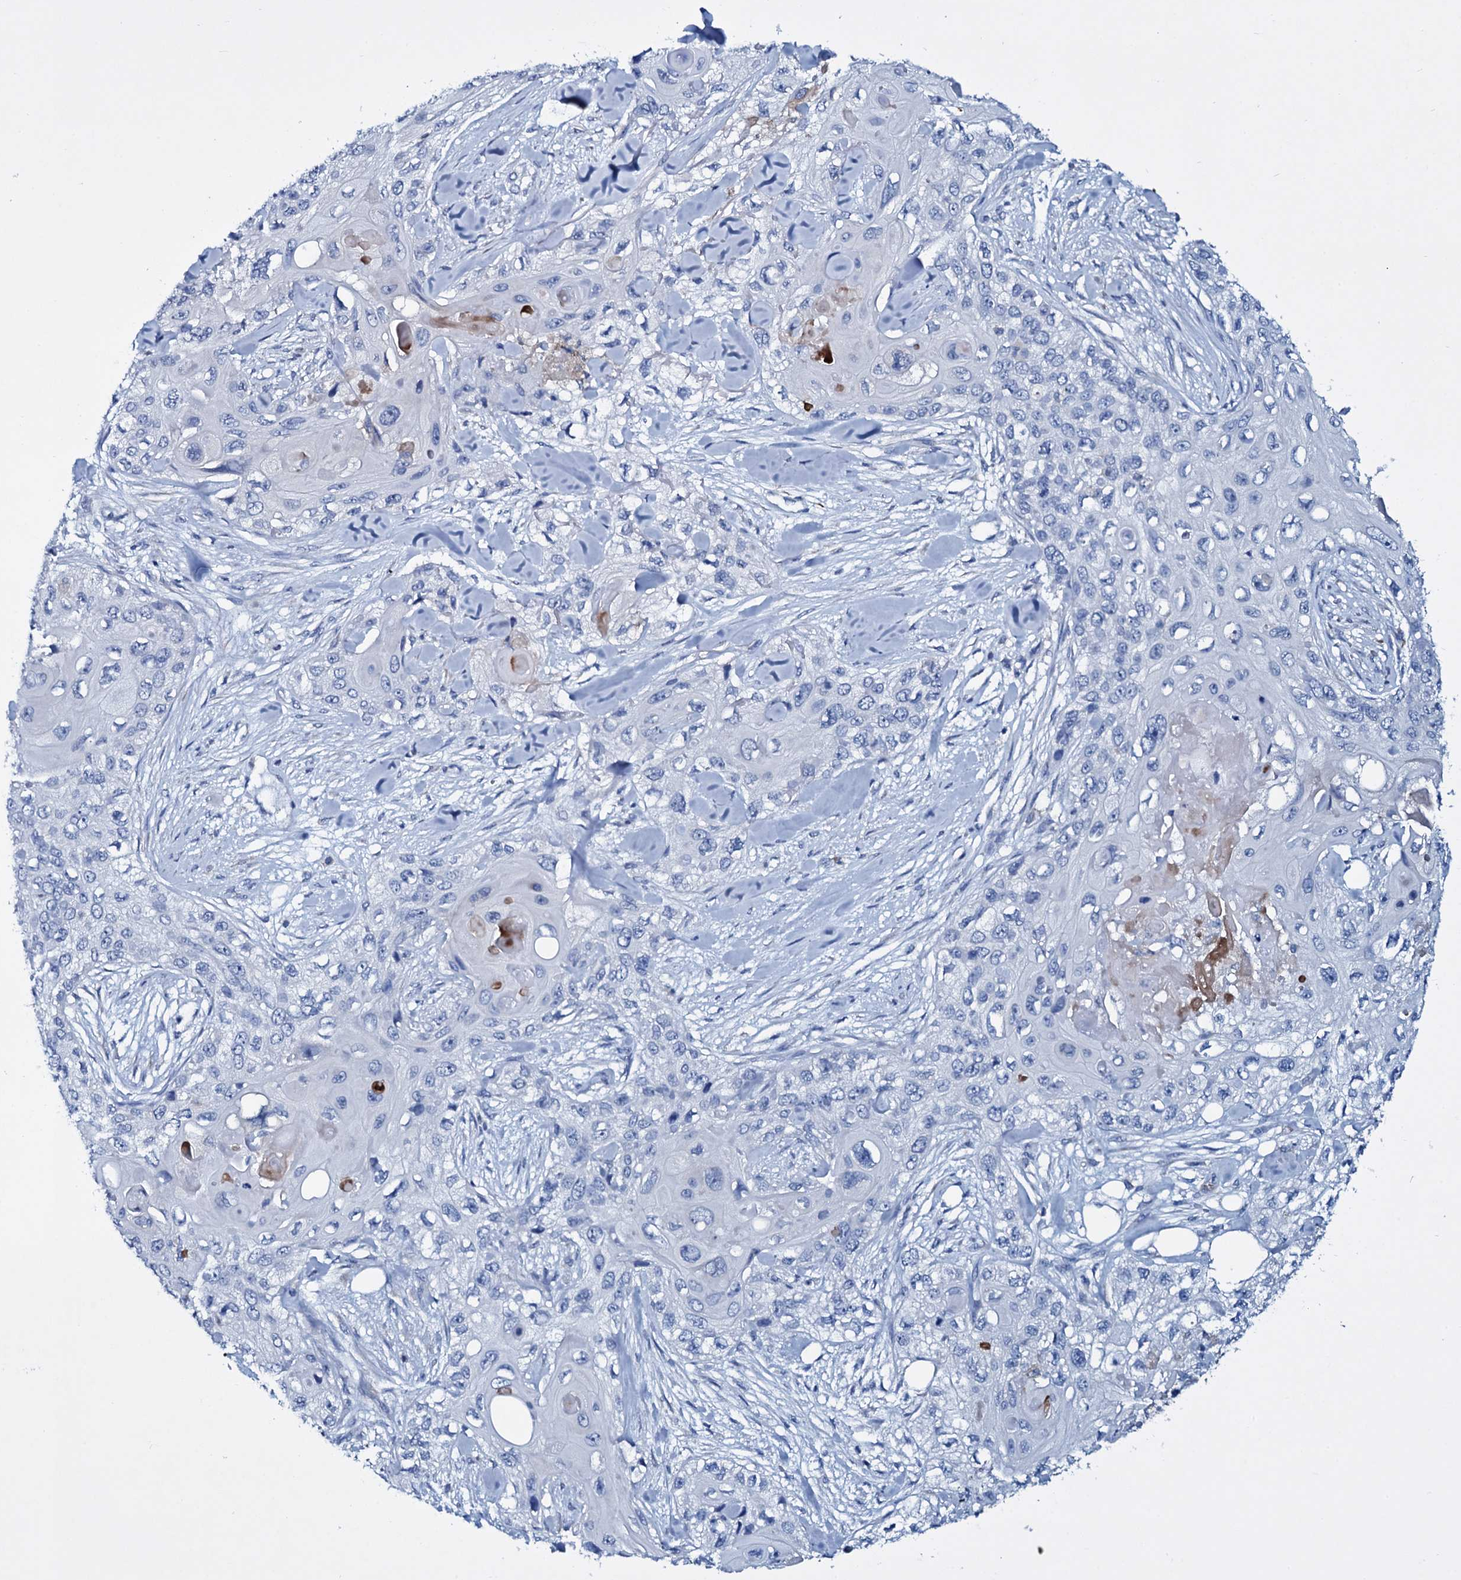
{"staining": {"intensity": "negative", "quantity": "none", "location": "none"}, "tissue": "skin cancer", "cell_type": "Tumor cells", "image_type": "cancer", "snomed": [{"axis": "morphology", "description": "Normal tissue, NOS"}, {"axis": "morphology", "description": "Squamous cell carcinoma, NOS"}, {"axis": "topography", "description": "Skin"}], "caption": "An immunohistochemistry (IHC) histopathology image of skin cancer (squamous cell carcinoma) is shown. There is no staining in tumor cells of skin cancer (squamous cell carcinoma). (Brightfield microscopy of DAB immunohistochemistry at high magnification).", "gene": "TPGS2", "patient": {"sex": "male", "age": 72}}